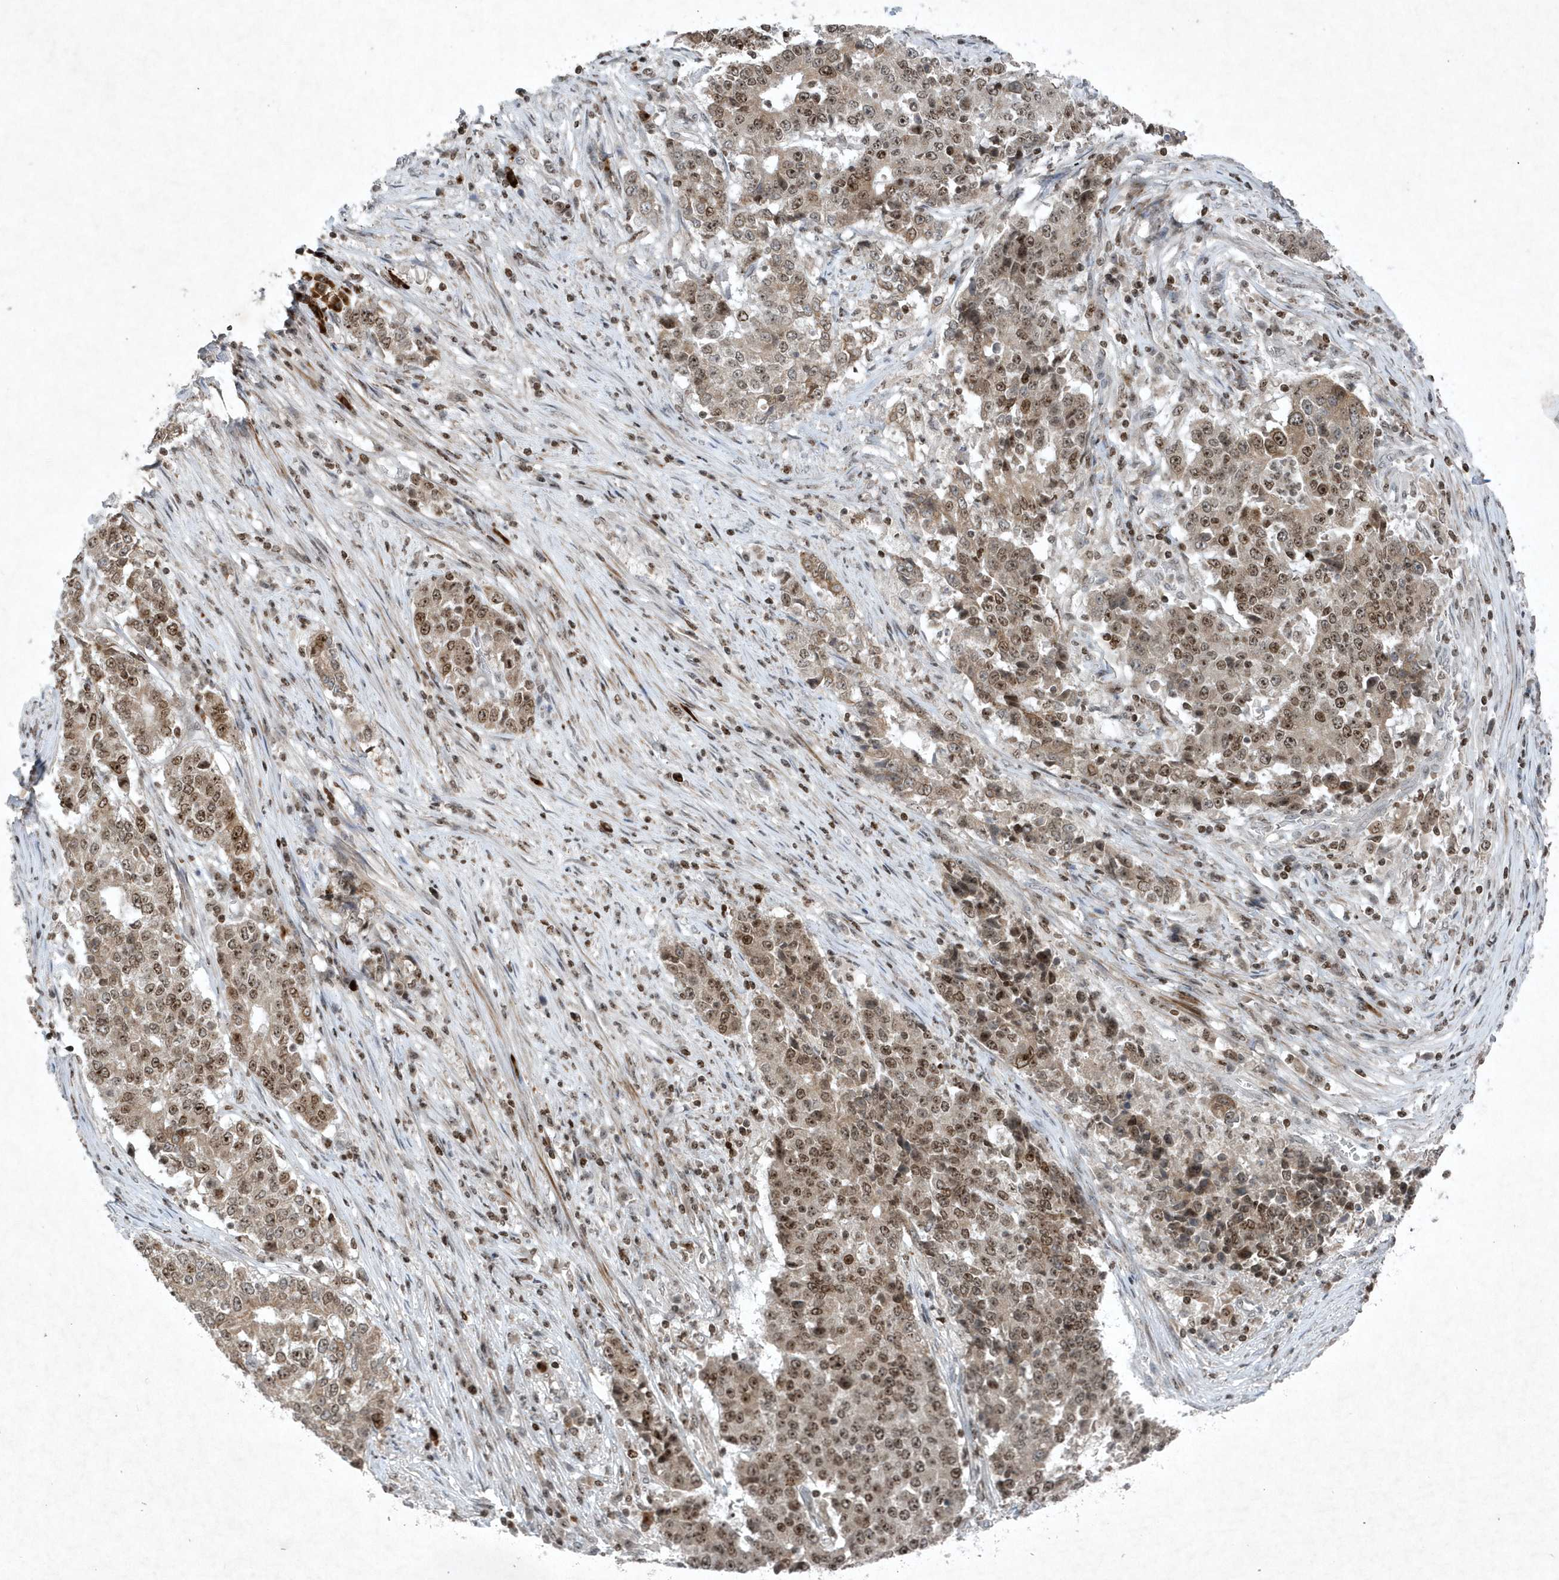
{"staining": {"intensity": "moderate", "quantity": ">75%", "location": "nuclear"}, "tissue": "stomach cancer", "cell_type": "Tumor cells", "image_type": "cancer", "snomed": [{"axis": "morphology", "description": "Adenocarcinoma, NOS"}, {"axis": "topography", "description": "Stomach"}], "caption": "High-power microscopy captured an IHC image of stomach adenocarcinoma, revealing moderate nuclear positivity in approximately >75% of tumor cells.", "gene": "QTRT2", "patient": {"sex": "male", "age": 59}}